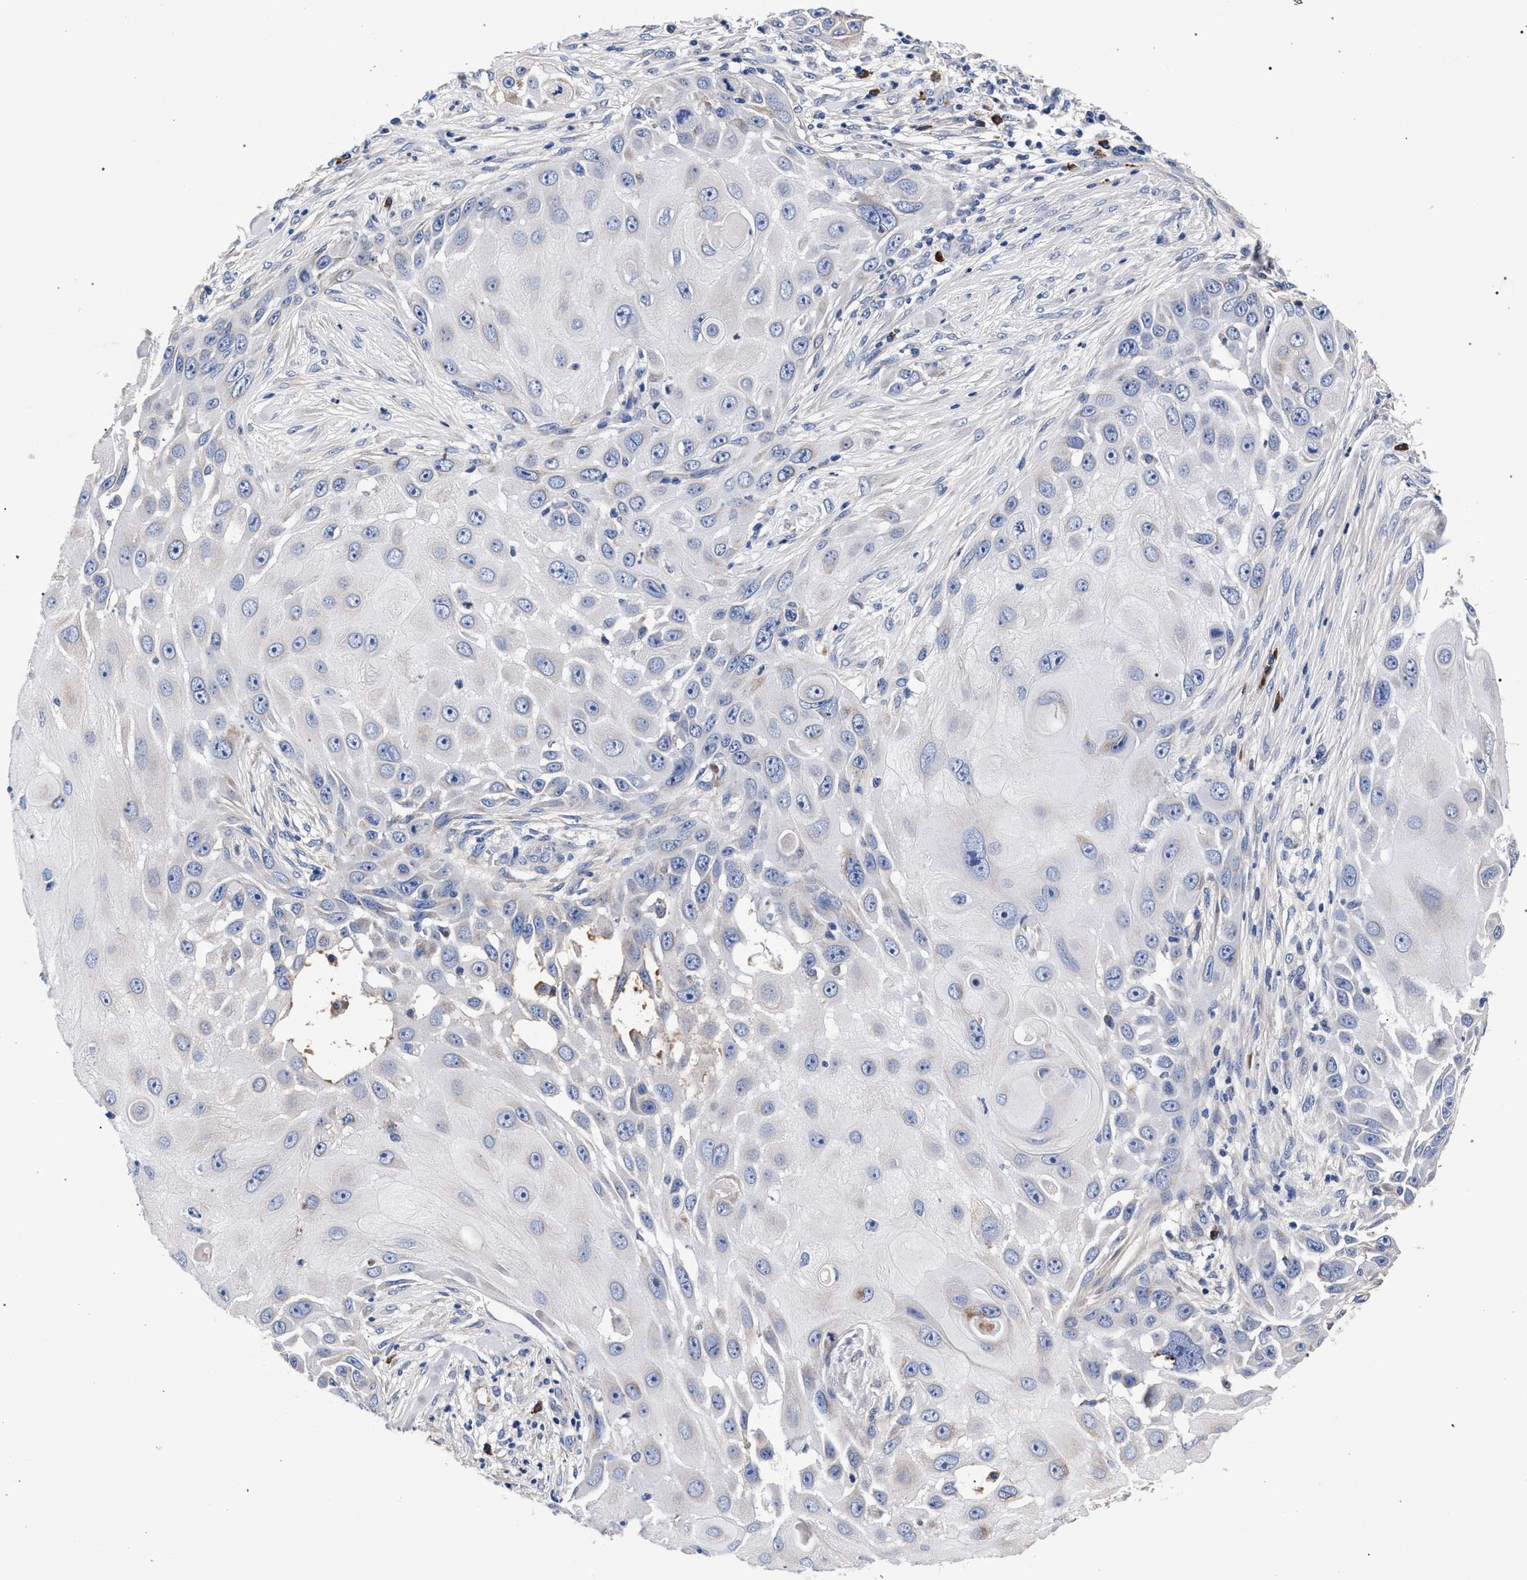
{"staining": {"intensity": "moderate", "quantity": "<25%", "location": "cytoplasmic/membranous"}, "tissue": "skin cancer", "cell_type": "Tumor cells", "image_type": "cancer", "snomed": [{"axis": "morphology", "description": "Squamous cell carcinoma, NOS"}, {"axis": "topography", "description": "Skin"}], "caption": "Human skin squamous cell carcinoma stained for a protein (brown) shows moderate cytoplasmic/membranous positive positivity in about <25% of tumor cells.", "gene": "ACOX1", "patient": {"sex": "female", "age": 44}}